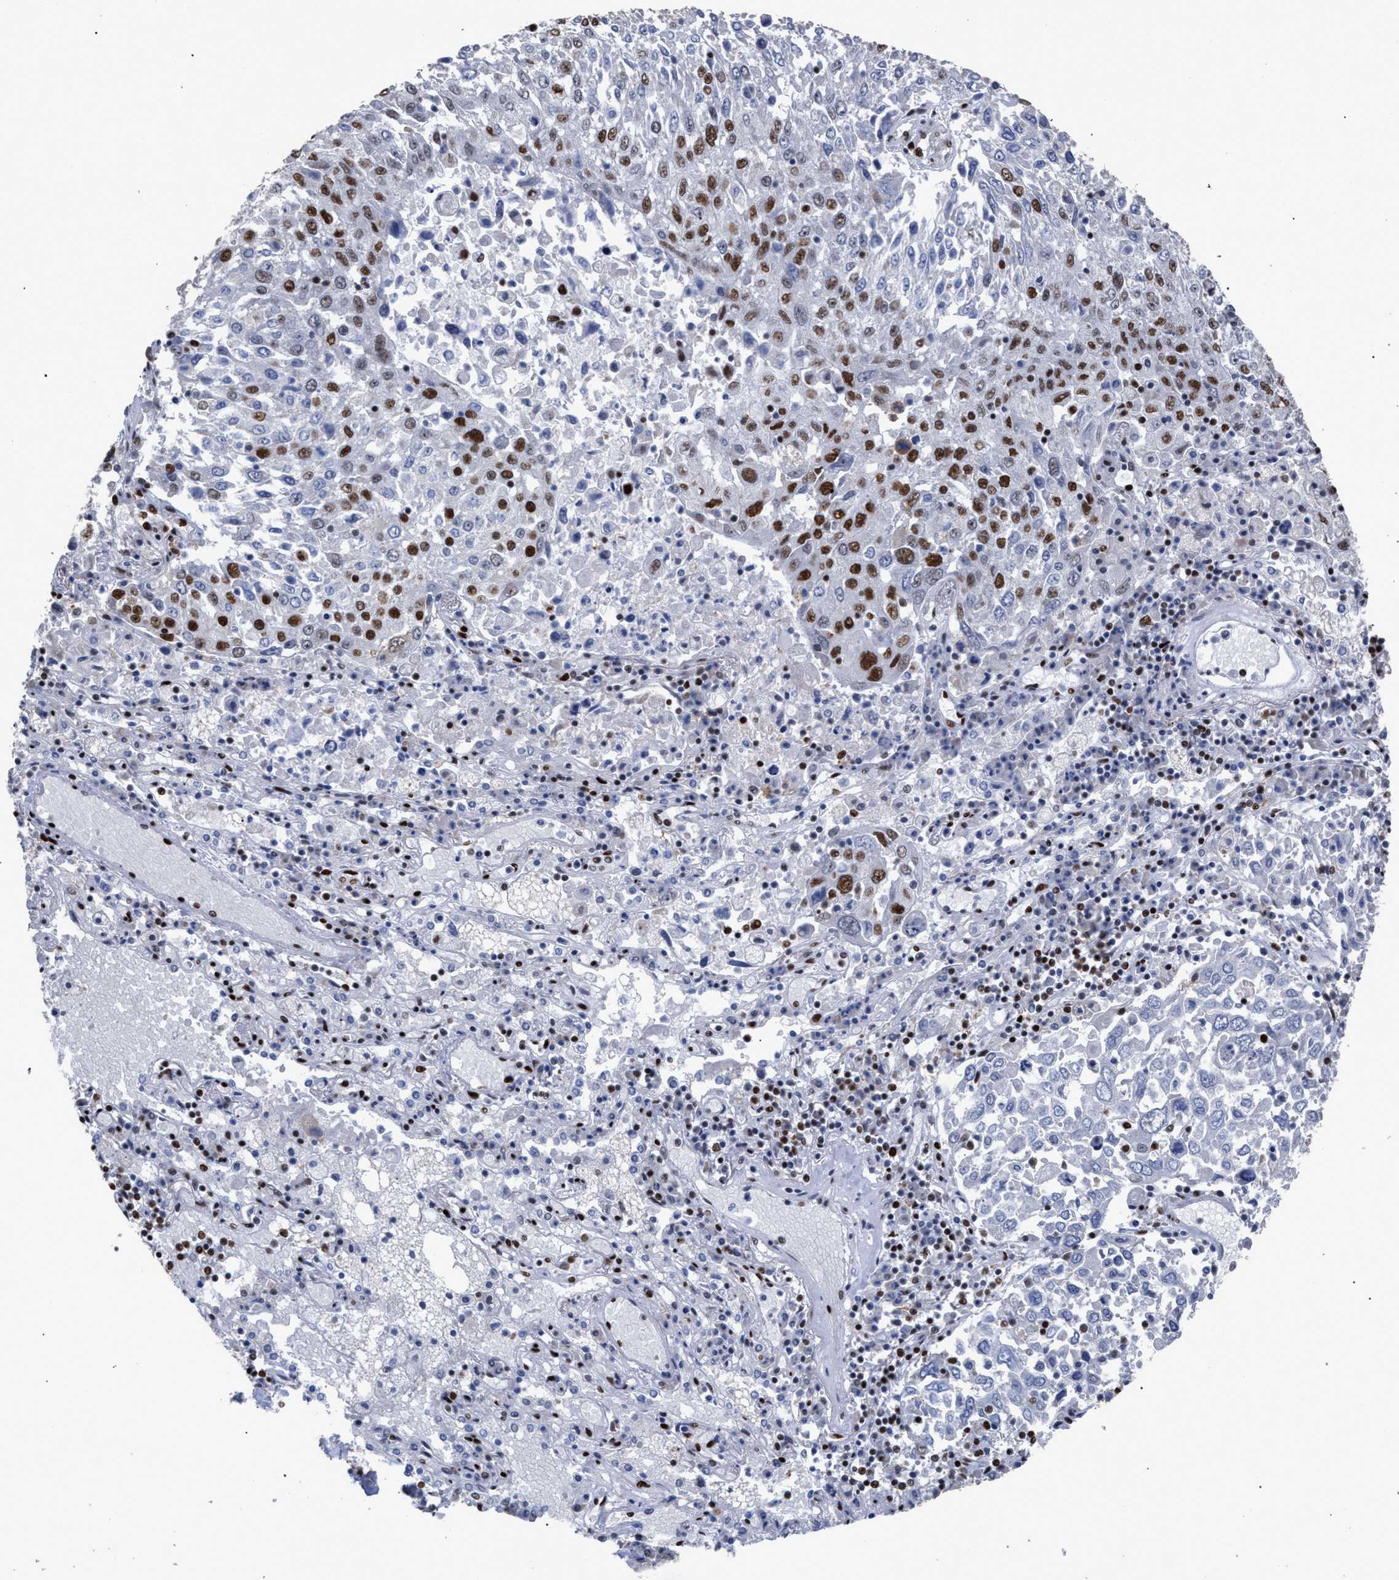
{"staining": {"intensity": "moderate", "quantity": "<25%", "location": "nuclear"}, "tissue": "lung cancer", "cell_type": "Tumor cells", "image_type": "cancer", "snomed": [{"axis": "morphology", "description": "Squamous cell carcinoma, NOS"}, {"axis": "topography", "description": "Lung"}], "caption": "The photomicrograph demonstrates a brown stain indicating the presence of a protein in the nuclear of tumor cells in lung cancer.", "gene": "TP53BP1", "patient": {"sex": "male", "age": 65}}